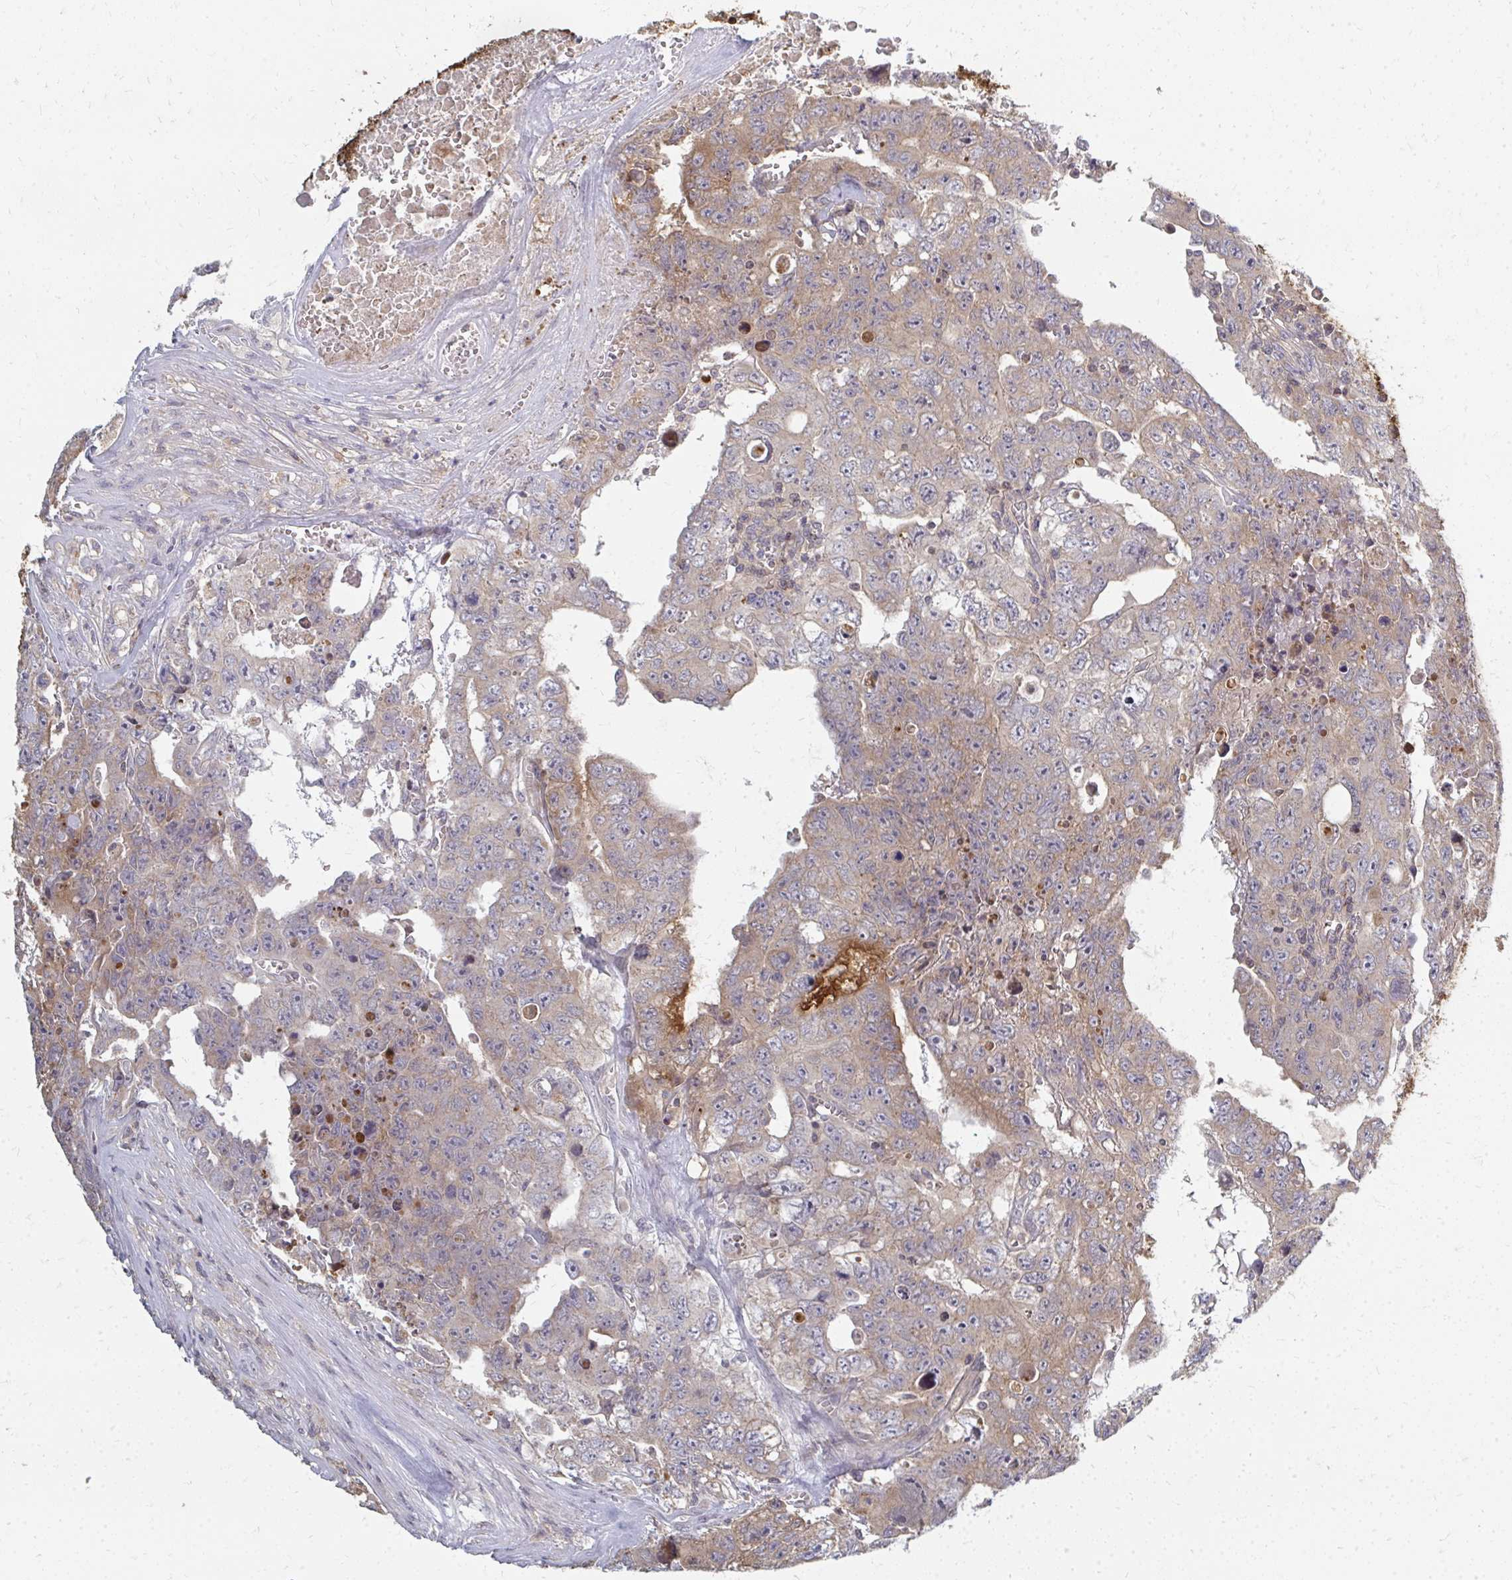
{"staining": {"intensity": "weak", "quantity": "<25%", "location": "cytoplasmic/membranous"}, "tissue": "testis cancer", "cell_type": "Tumor cells", "image_type": "cancer", "snomed": [{"axis": "morphology", "description": "Carcinoma, Embryonal, NOS"}, {"axis": "topography", "description": "Testis"}], "caption": "Tumor cells show no significant staining in testis cancer (embryonal carcinoma).", "gene": "ZNF285", "patient": {"sex": "male", "age": 24}}